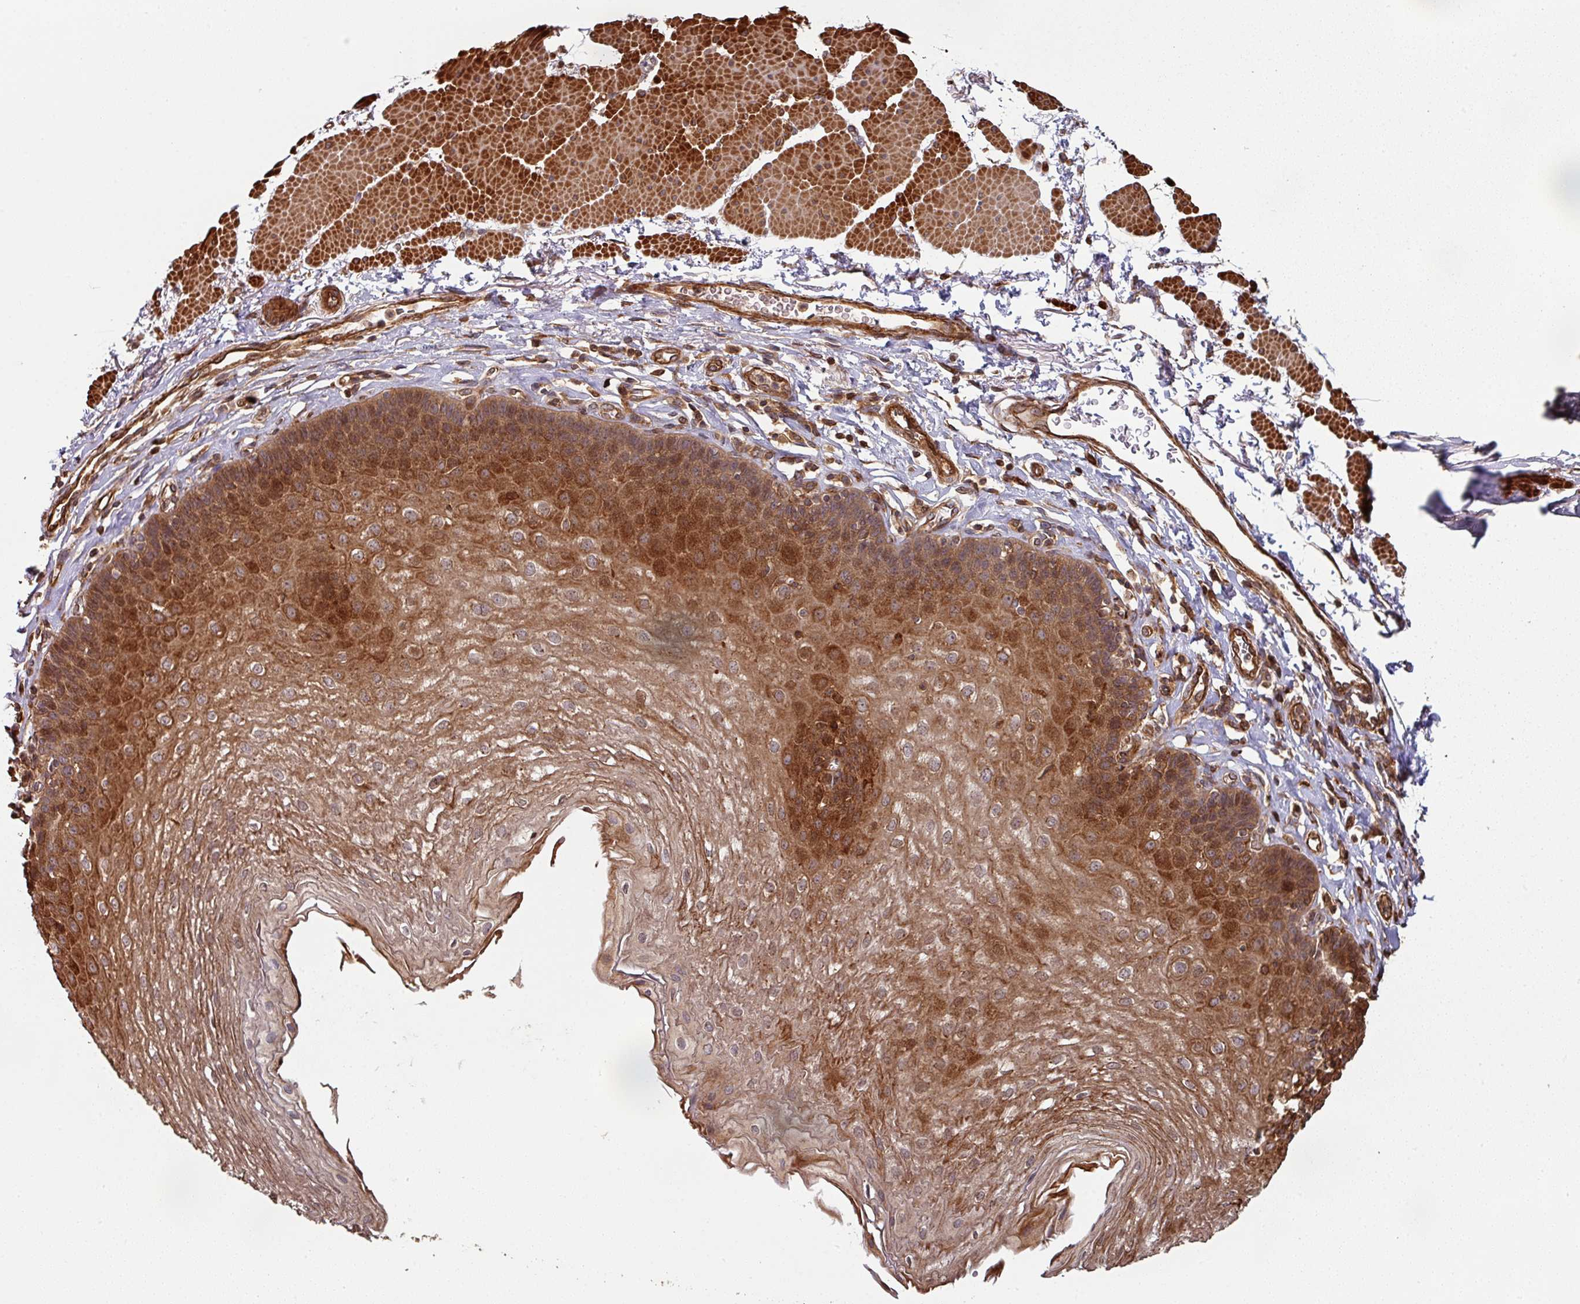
{"staining": {"intensity": "strong", "quantity": ">75%", "location": "cytoplasmic/membranous,nuclear"}, "tissue": "esophagus", "cell_type": "Squamous epithelial cells", "image_type": "normal", "snomed": [{"axis": "morphology", "description": "Normal tissue, NOS"}, {"axis": "topography", "description": "Esophagus"}], "caption": "DAB (3,3'-diaminobenzidine) immunohistochemical staining of normal human esophagus shows strong cytoplasmic/membranous,nuclear protein positivity in about >75% of squamous epithelial cells. The protein is stained brown, and the nuclei are stained in blue (DAB (3,3'-diaminobenzidine) IHC with brightfield microscopy, high magnification).", "gene": "SIK1", "patient": {"sex": "female", "age": 81}}